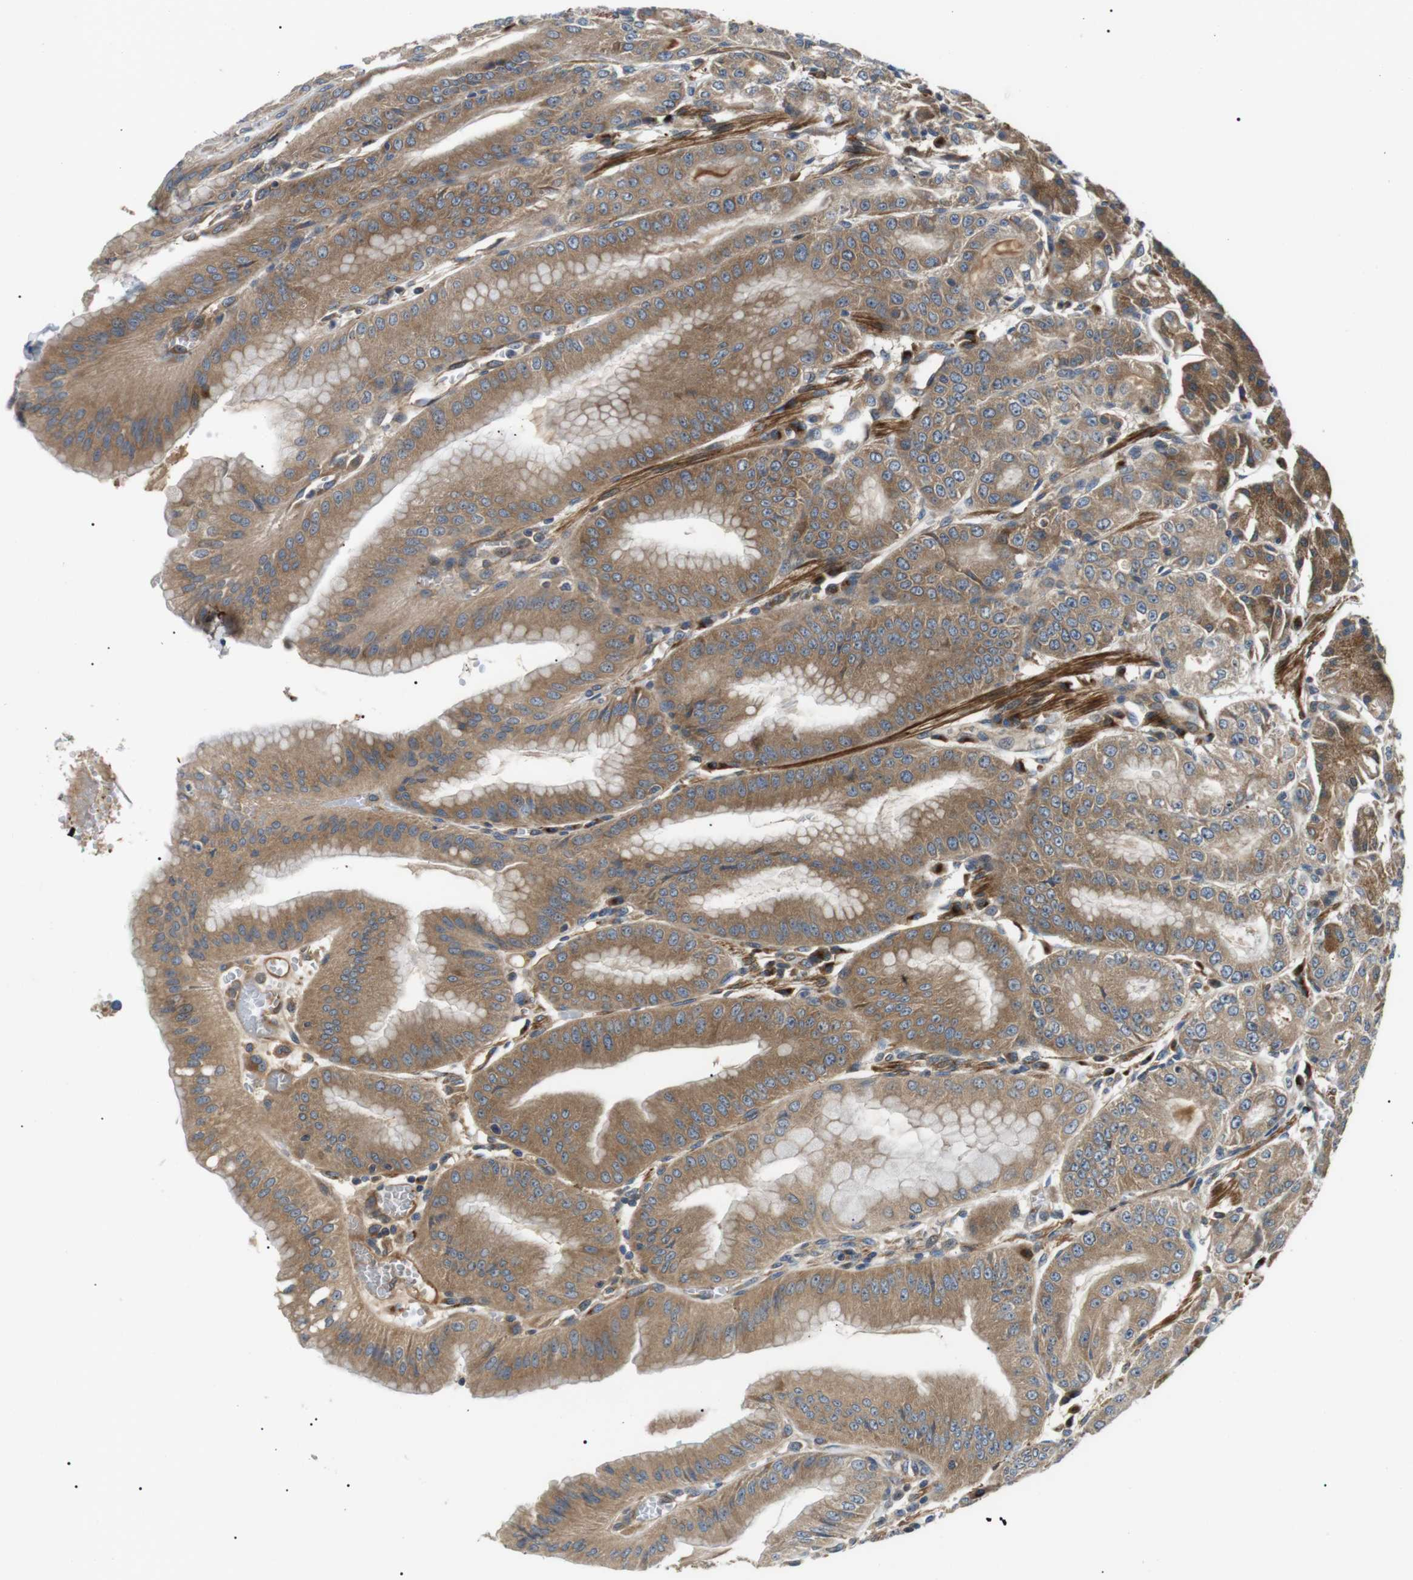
{"staining": {"intensity": "moderate", "quantity": ">75%", "location": "cytoplasmic/membranous"}, "tissue": "stomach", "cell_type": "Glandular cells", "image_type": "normal", "snomed": [{"axis": "morphology", "description": "Normal tissue, NOS"}, {"axis": "topography", "description": "Stomach, lower"}], "caption": "High-power microscopy captured an immunohistochemistry (IHC) photomicrograph of benign stomach, revealing moderate cytoplasmic/membranous expression in about >75% of glandular cells.", "gene": "DIPK1A", "patient": {"sex": "male", "age": 71}}